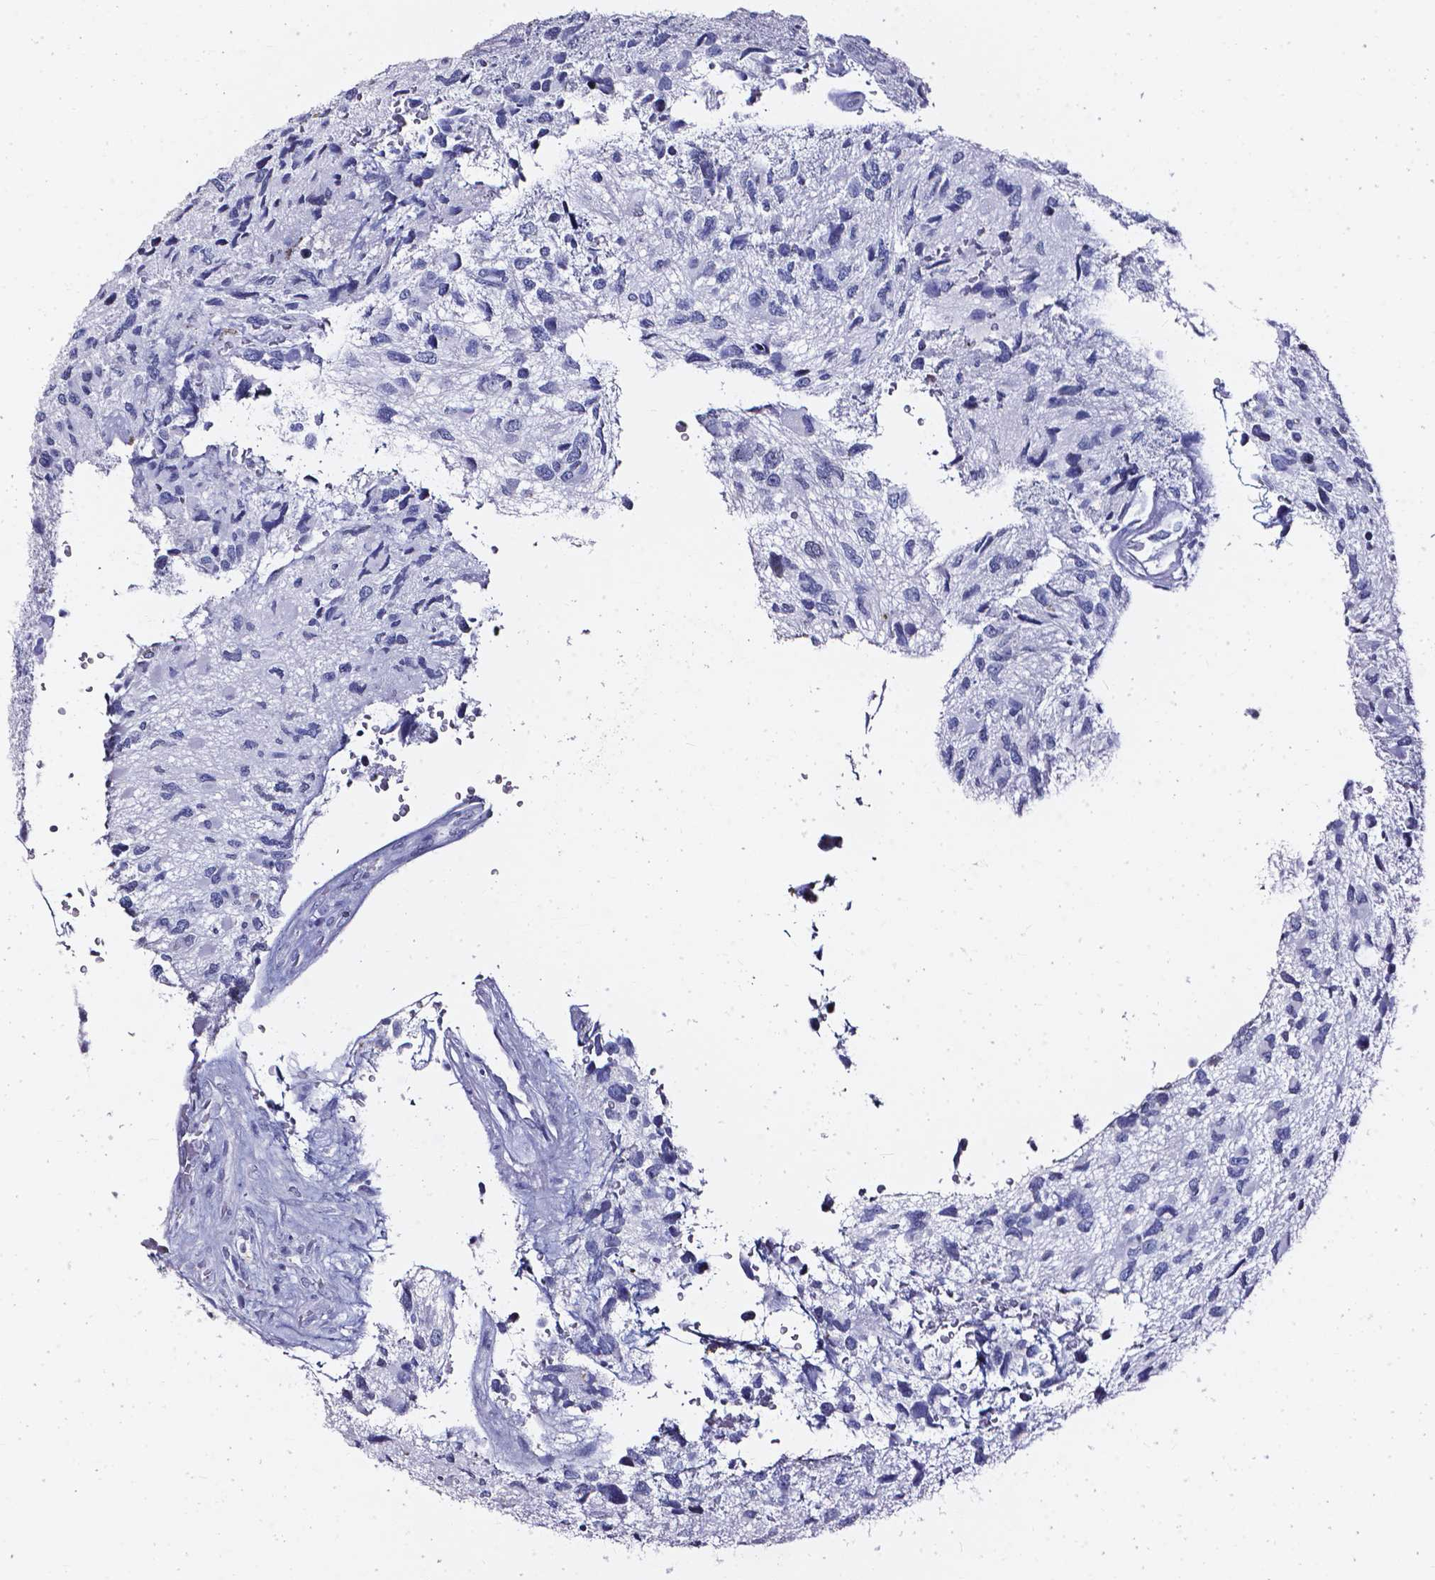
{"staining": {"intensity": "negative", "quantity": "none", "location": "none"}, "tissue": "glioma", "cell_type": "Tumor cells", "image_type": "cancer", "snomed": [{"axis": "morphology", "description": "Glioma, malignant, NOS"}, {"axis": "morphology", "description": "Glioma, malignant, High grade"}, {"axis": "topography", "description": "Brain"}], "caption": "DAB (3,3'-diaminobenzidine) immunohistochemical staining of human malignant glioma (high-grade) displays no significant staining in tumor cells.", "gene": "AKR1B10", "patient": {"sex": "female", "age": 71}}